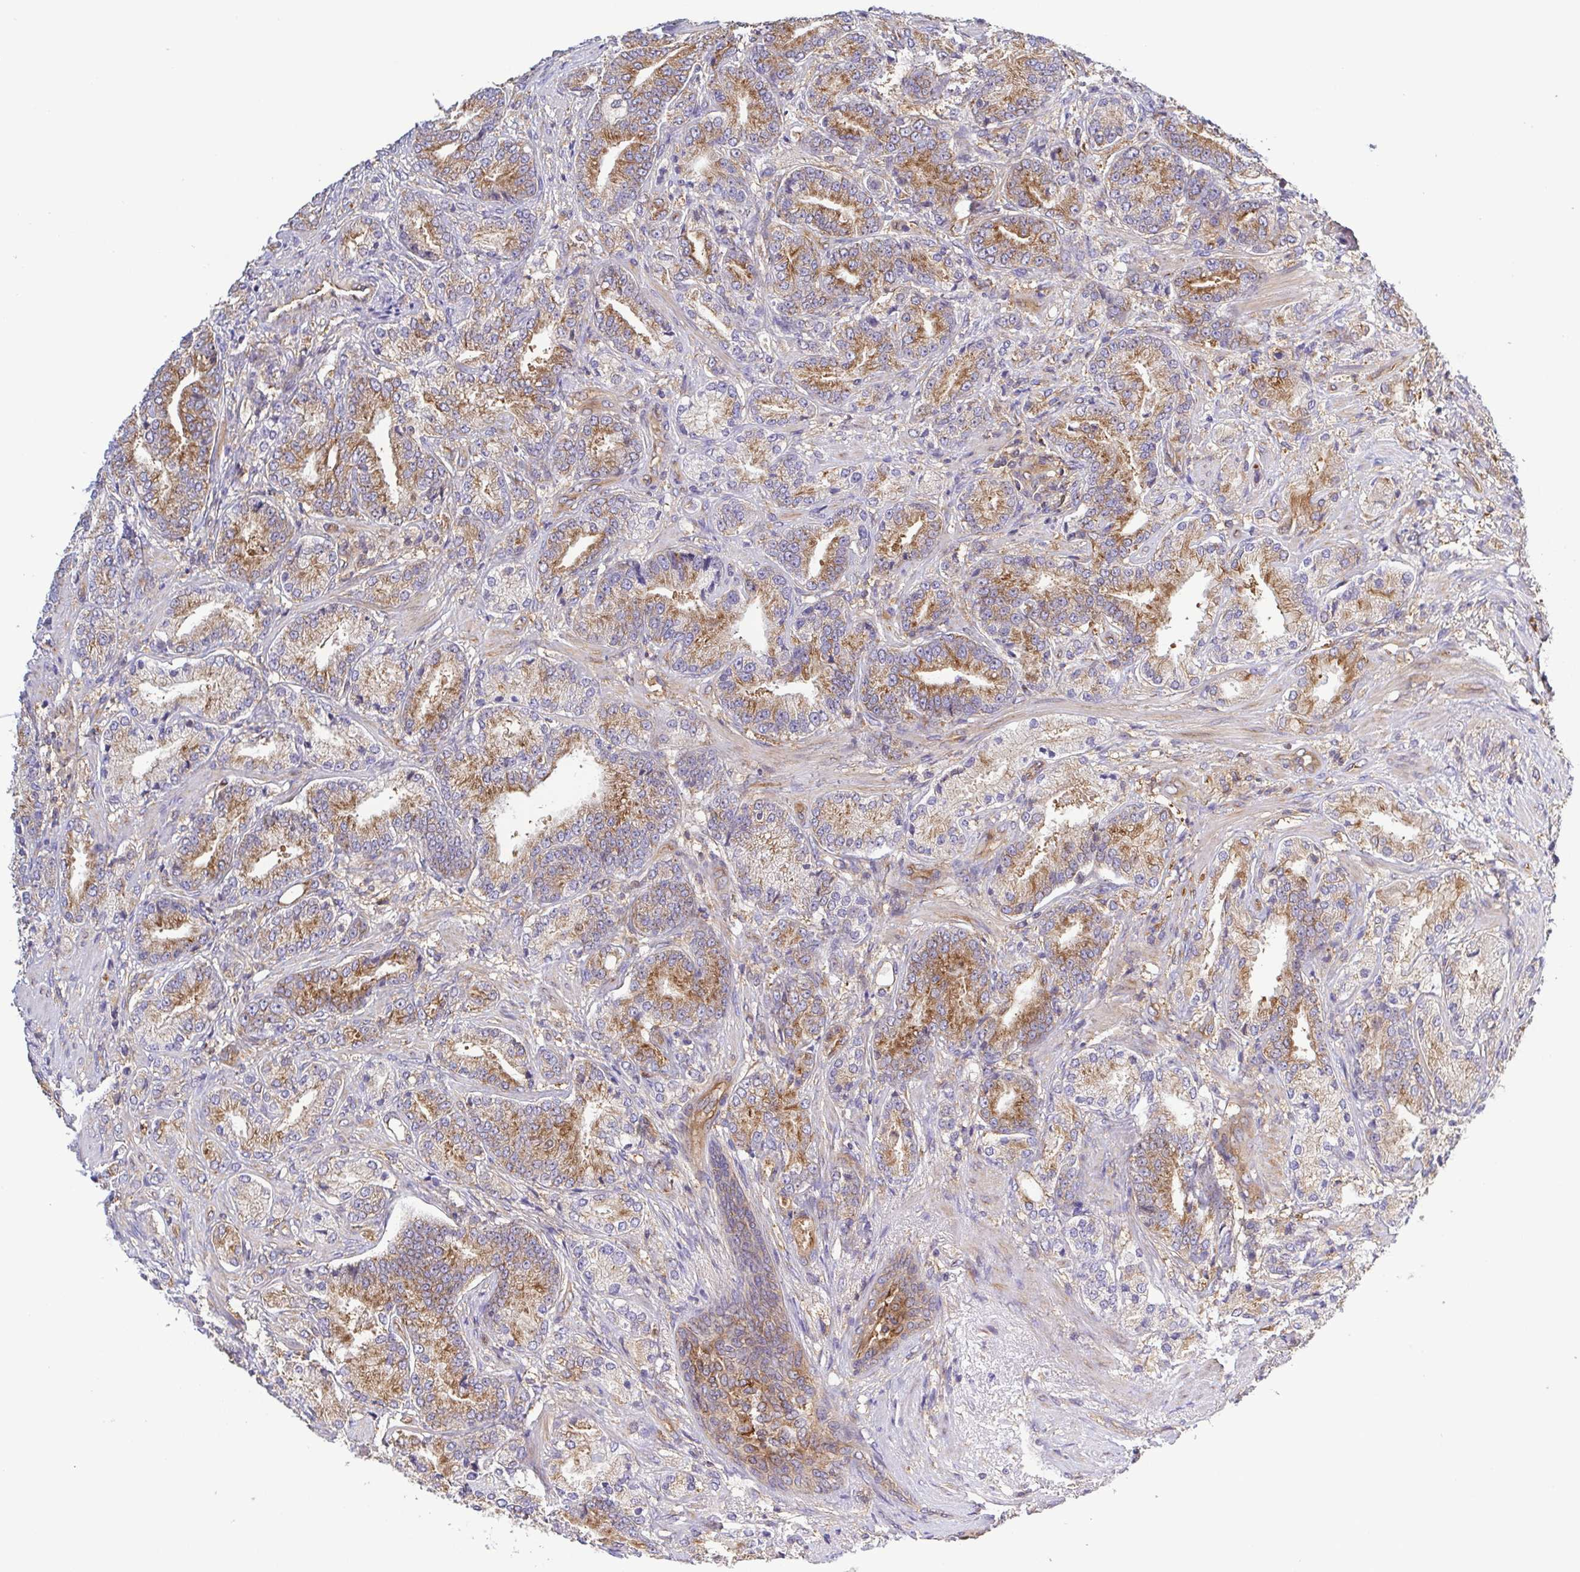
{"staining": {"intensity": "moderate", "quantity": ">75%", "location": "cytoplasmic/membranous"}, "tissue": "prostate cancer", "cell_type": "Tumor cells", "image_type": "cancer", "snomed": [{"axis": "morphology", "description": "Adenocarcinoma, High grade"}, {"axis": "topography", "description": "Prostate and seminal vesicle, NOS"}], "caption": "Prostate adenocarcinoma (high-grade) was stained to show a protein in brown. There is medium levels of moderate cytoplasmic/membranous positivity in approximately >75% of tumor cells.", "gene": "KIF5B", "patient": {"sex": "male", "age": 61}}